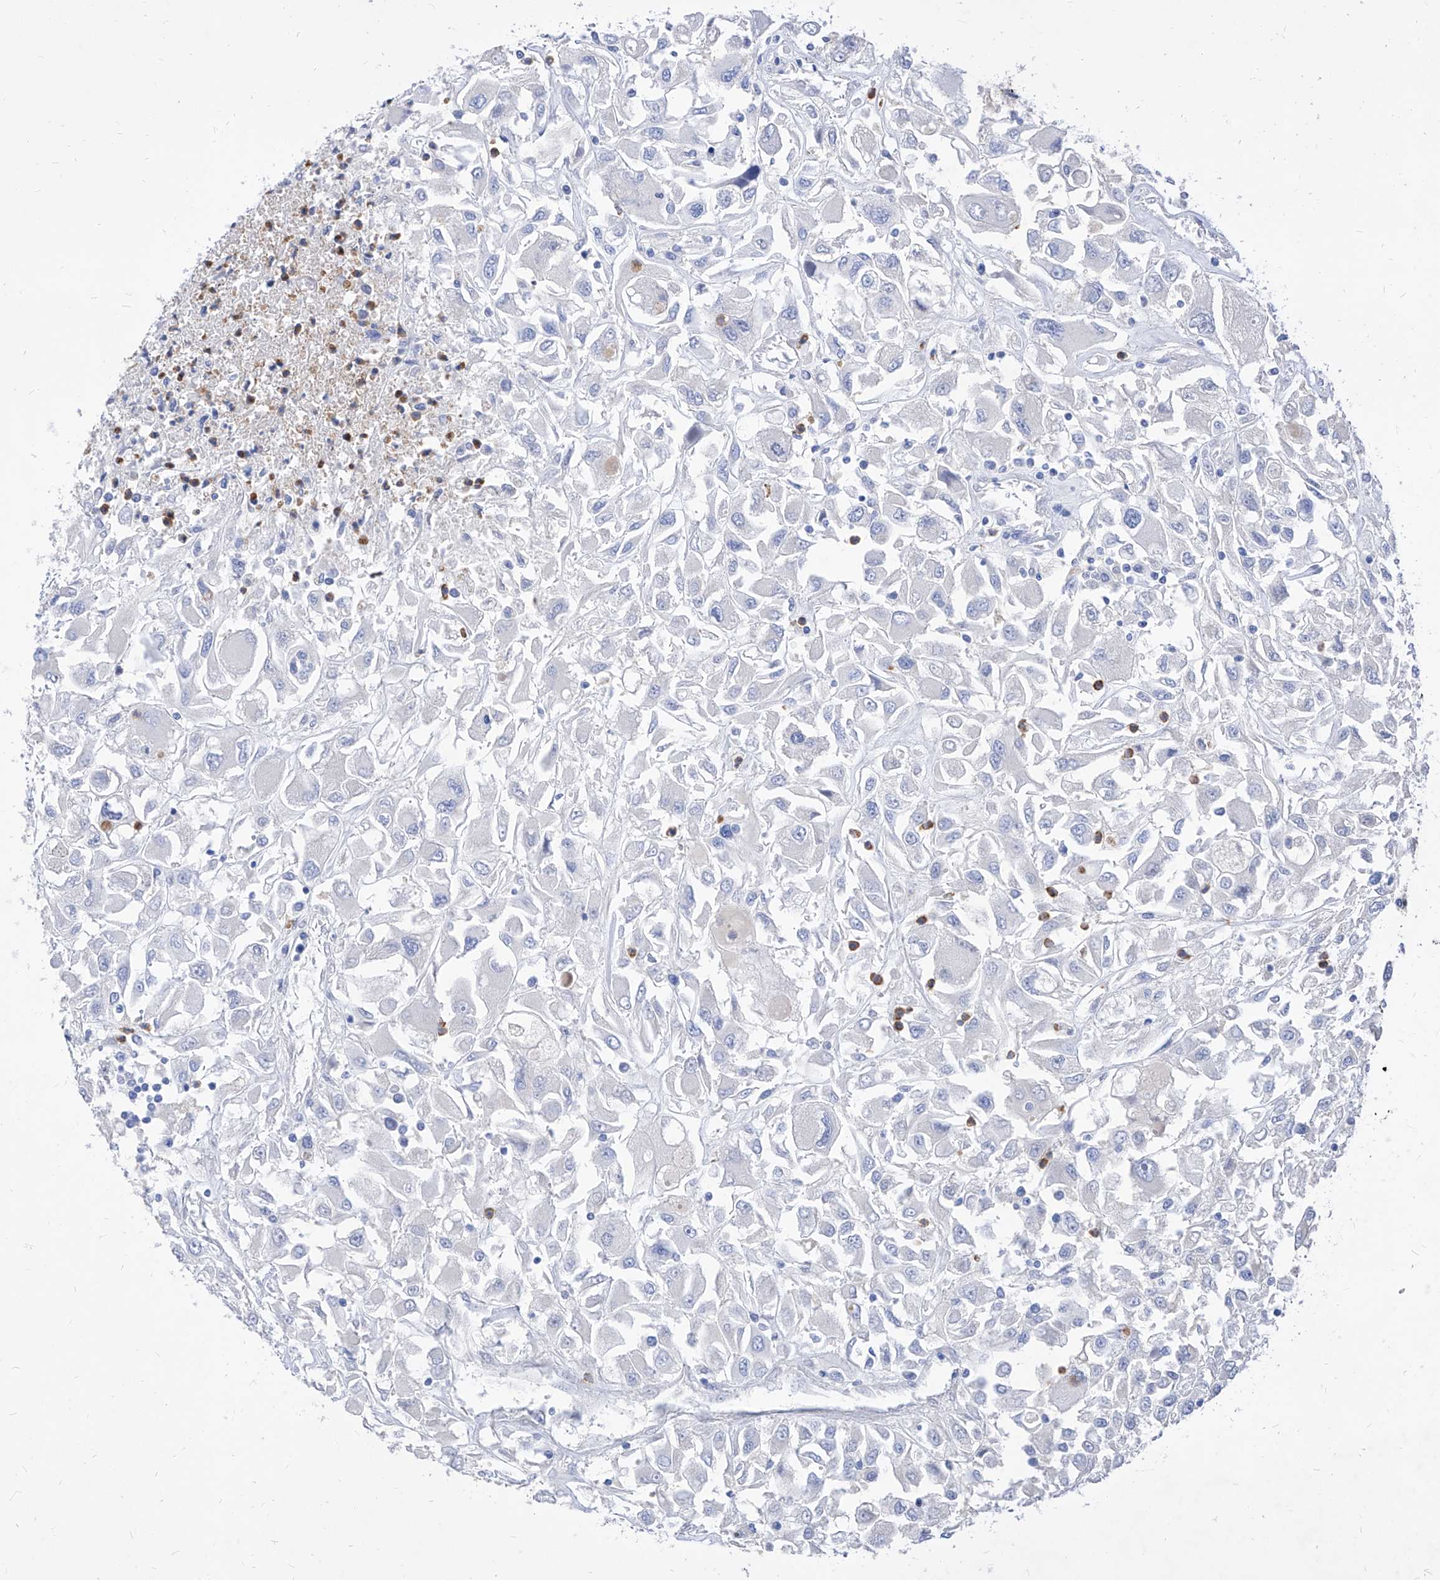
{"staining": {"intensity": "negative", "quantity": "none", "location": "none"}, "tissue": "renal cancer", "cell_type": "Tumor cells", "image_type": "cancer", "snomed": [{"axis": "morphology", "description": "Adenocarcinoma, NOS"}, {"axis": "topography", "description": "Kidney"}], "caption": "Immunohistochemistry (IHC) photomicrograph of human adenocarcinoma (renal) stained for a protein (brown), which reveals no expression in tumor cells.", "gene": "VAX1", "patient": {"sex": "female", "age": 52}}